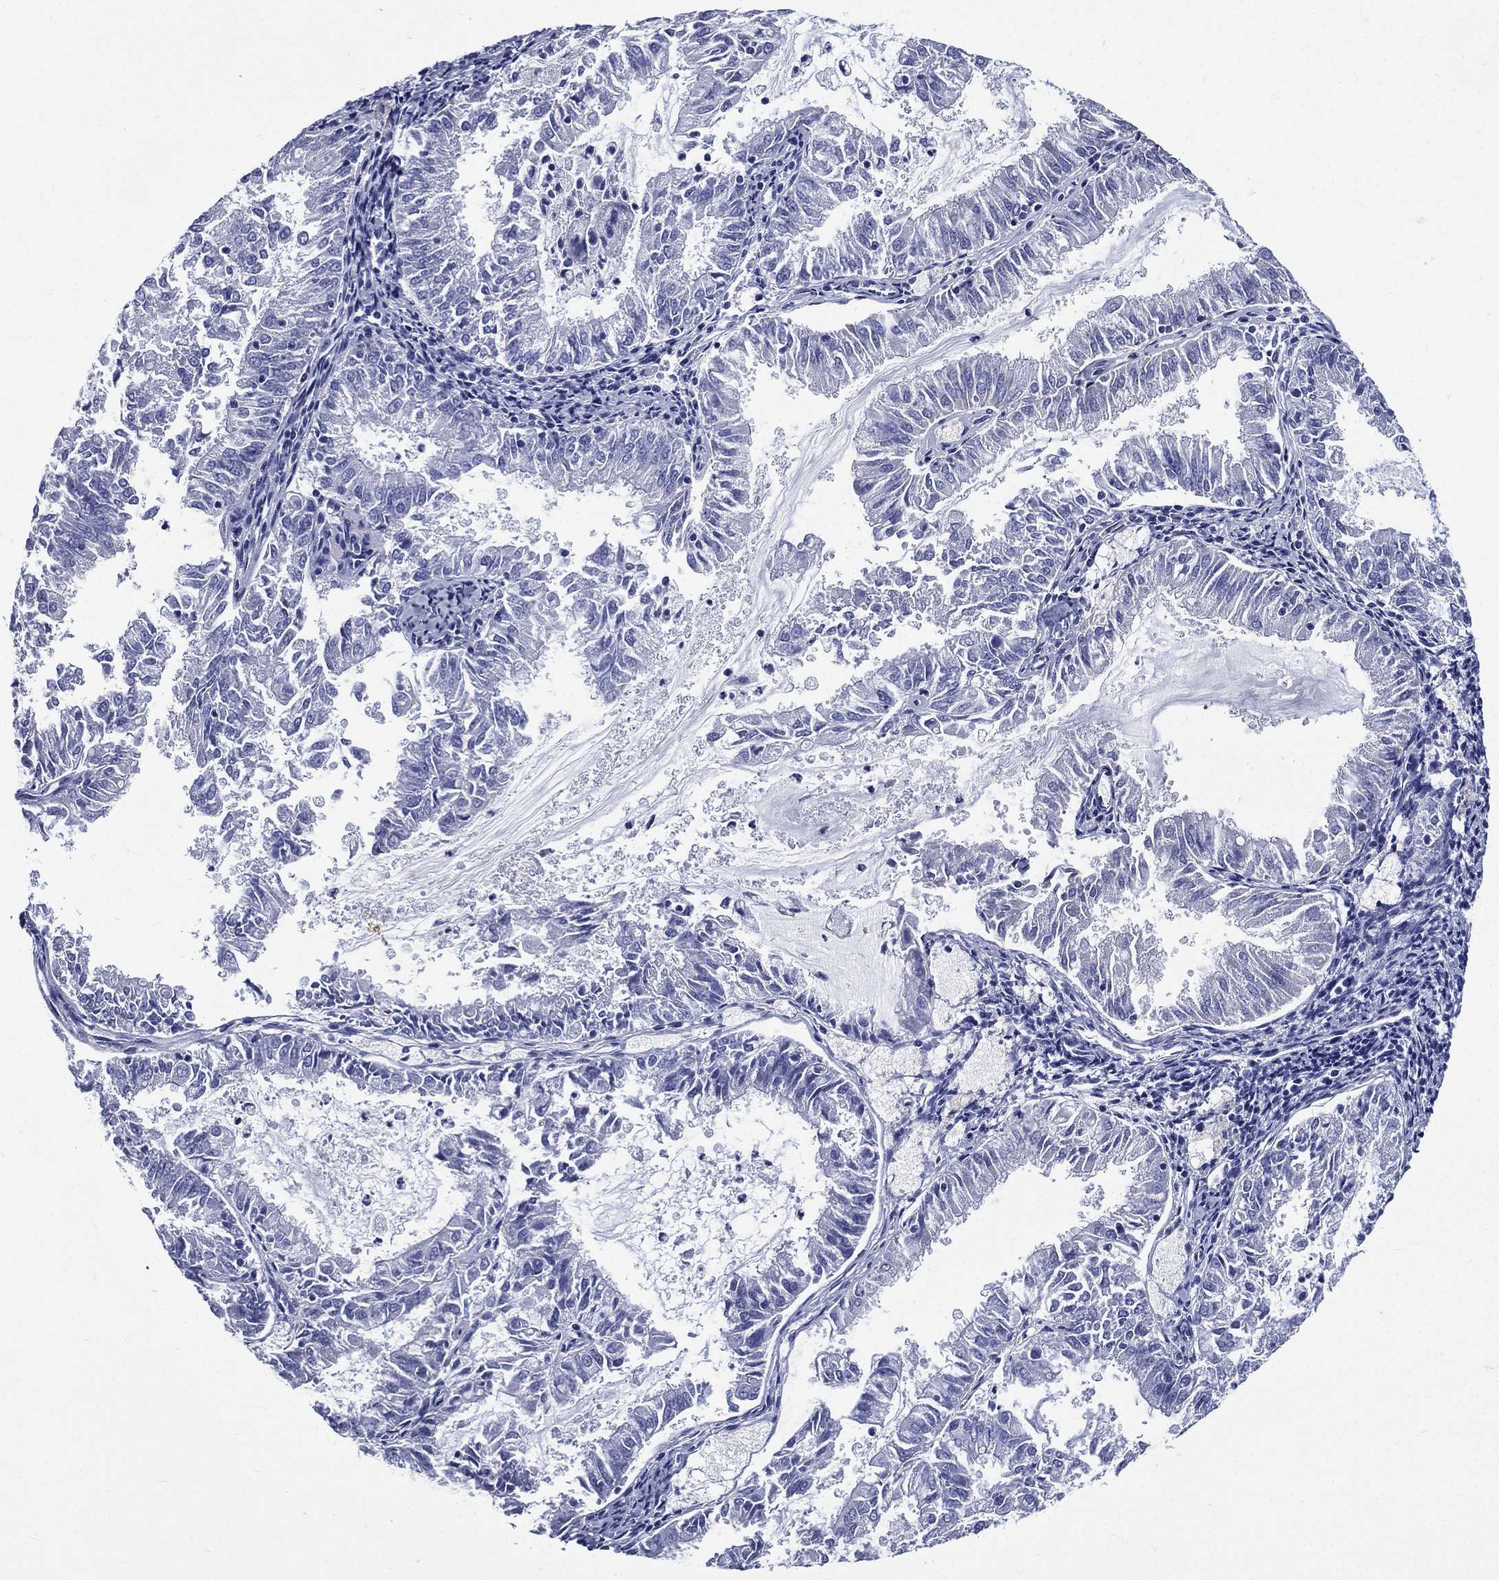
{"staining": {"intensity": "negative", "quantity": "none", "location": "none"}, "tissue": "endometrial cancer", "cell_type": "Tumor cells", "image_type": "cancer", "snomed": [{"axis": "morphology", "description": "Adenocarcinoma, NOS"}, {"axis": "topography", "description": "Endometrium"}], "caption": "IHC image of human endometrial adenocarcinoma stained for a protein (brown), which reveals no expression in tumor cells.", "gene": "DPYS", "patient": {"sex": "female", "age": 57}}